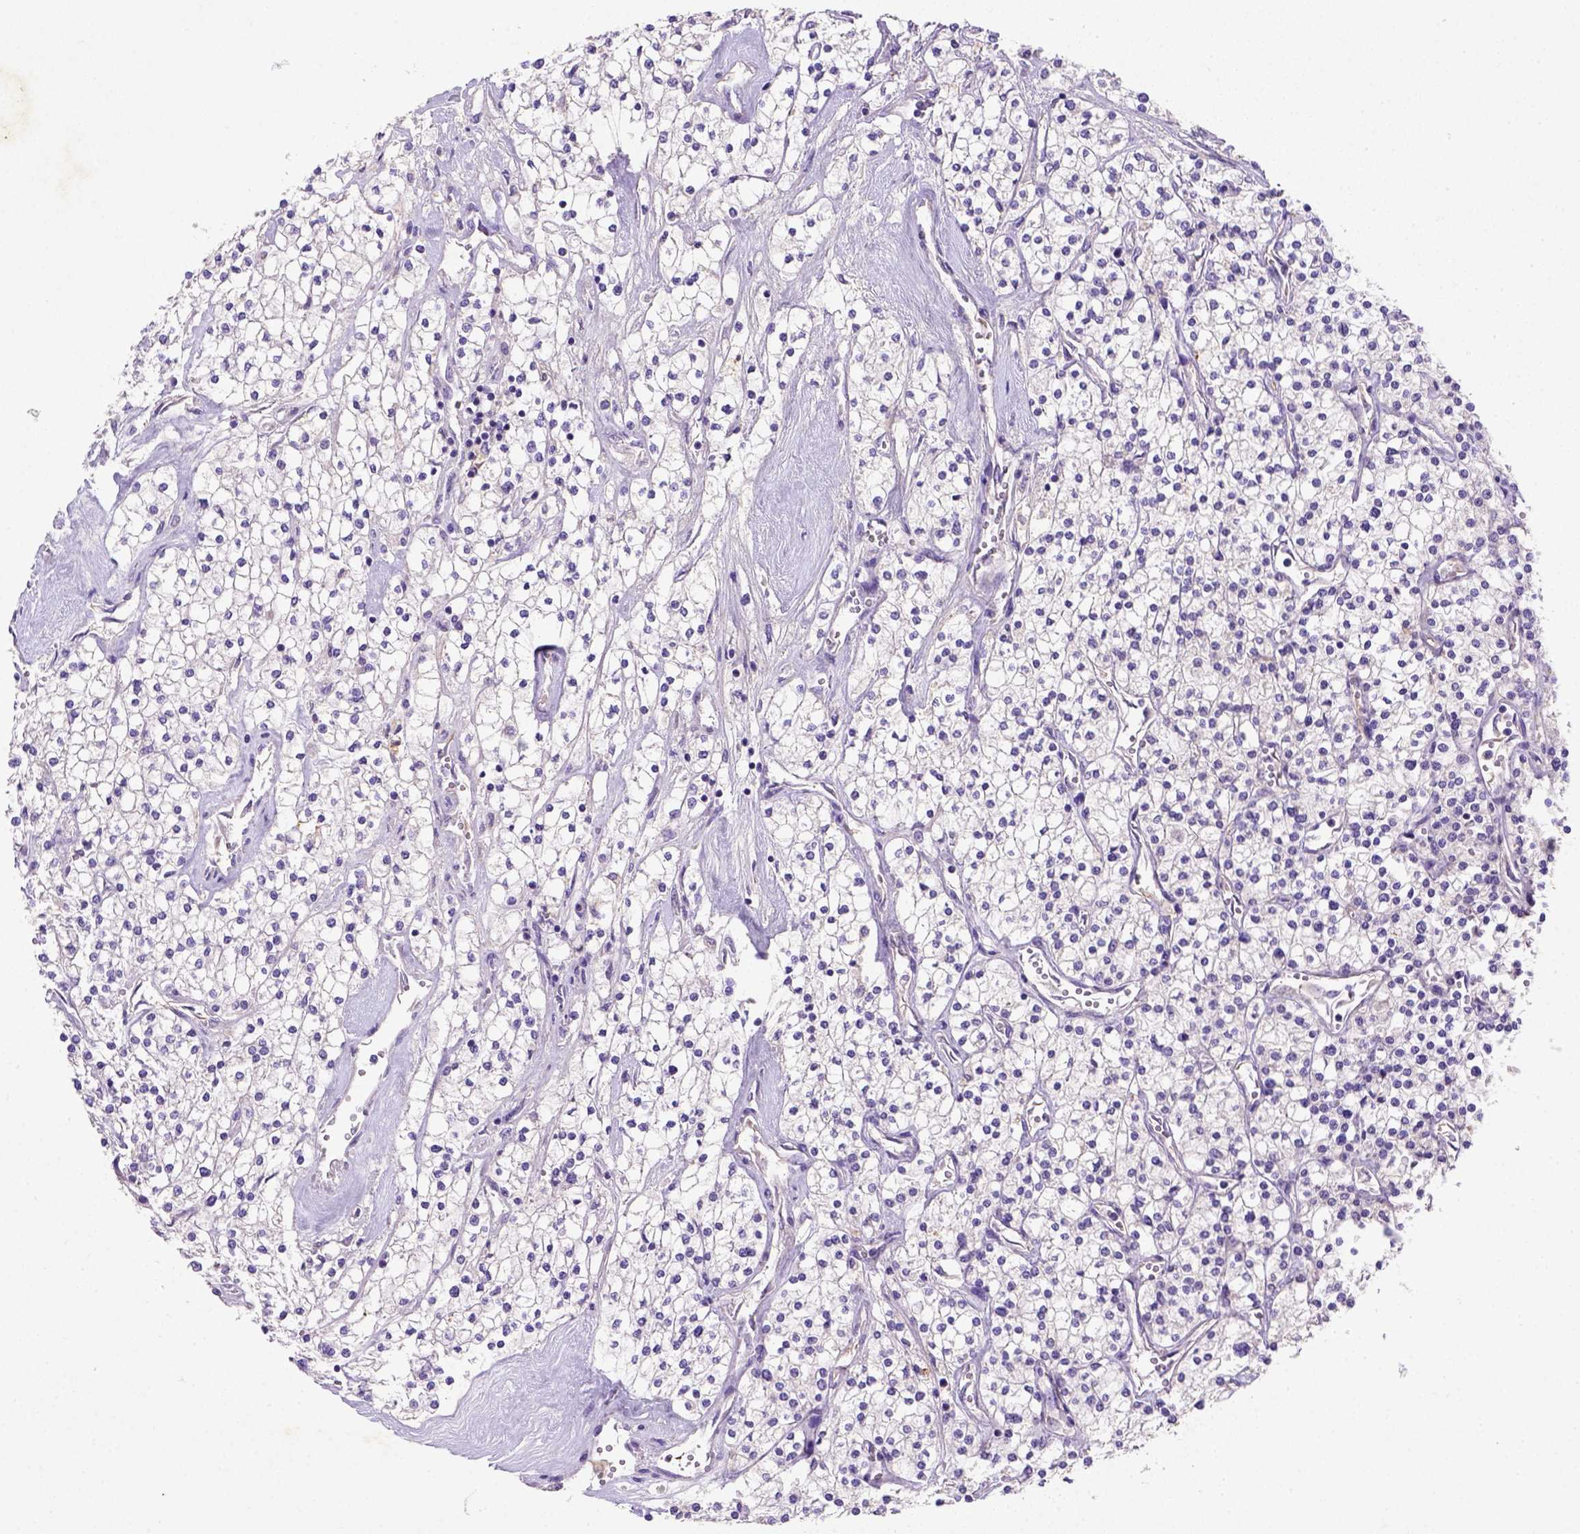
{"staining": {"intensity": "negative", "quantity": "none", "location": "none"}, "tissue": "renal cancer", "cell_type": "Tumor cells", "image_type": "cancer", "snomed": [{"axis": "morphology", "description": "Adenocarcinoma, NOS"}, {"axis": "topography", "description": "Kidney"}], "caption": "Micrograph shows no protein positivity in tumor cells of renal cancer tissue. (Stains: DAB (3,3'-diaminobenzidine) immunohistochemistry with hematoxylin counter stain, Microscopy: brightfield microscopy at high magnification).", "gene": "NUDT2", "patient": {"sex": "male", "age": 80}}